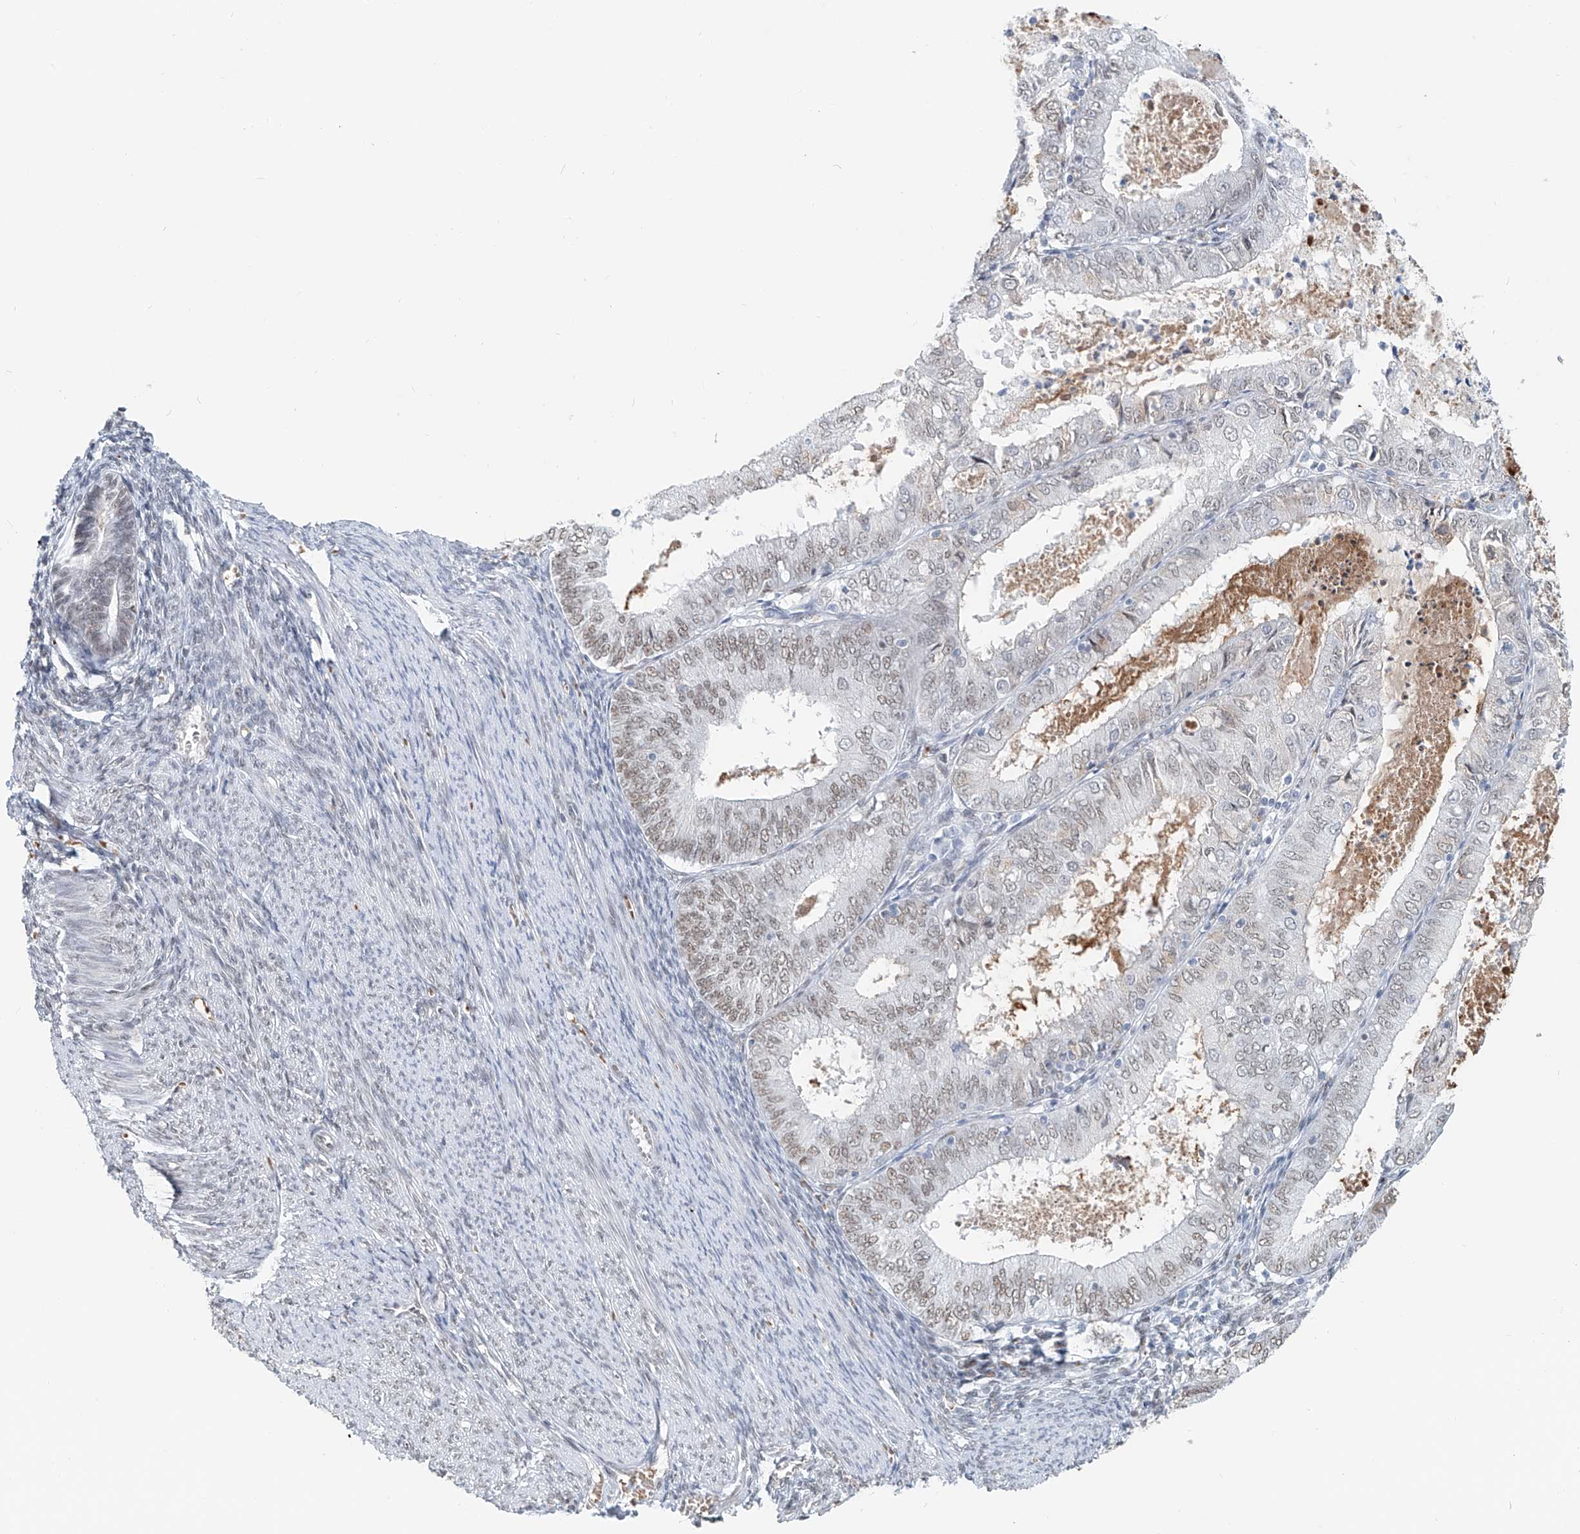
{"staining": {"intensity": "weak", "quantity": "25%-75%", "location": "nuclear"}, "tissue": "endometrial cancer", "cell_type": "Tumor cells", "image_type": "cancer", "snomed": [{"axis": "morphology", "description": "Adenocarcinoma, NOS"}, {"axis": "topography", "description": "Endometrium"}], "caption": "Protein staining demonstrates weak nuclear staining in approximately 25%-75% of tumor cells in endometrial adenocarcinoma. Ihc stains the protein of interest in brown and the nuclei are stained blue.", "gene": "SASH1", "patient": {"sex": "female", "age": 57}}